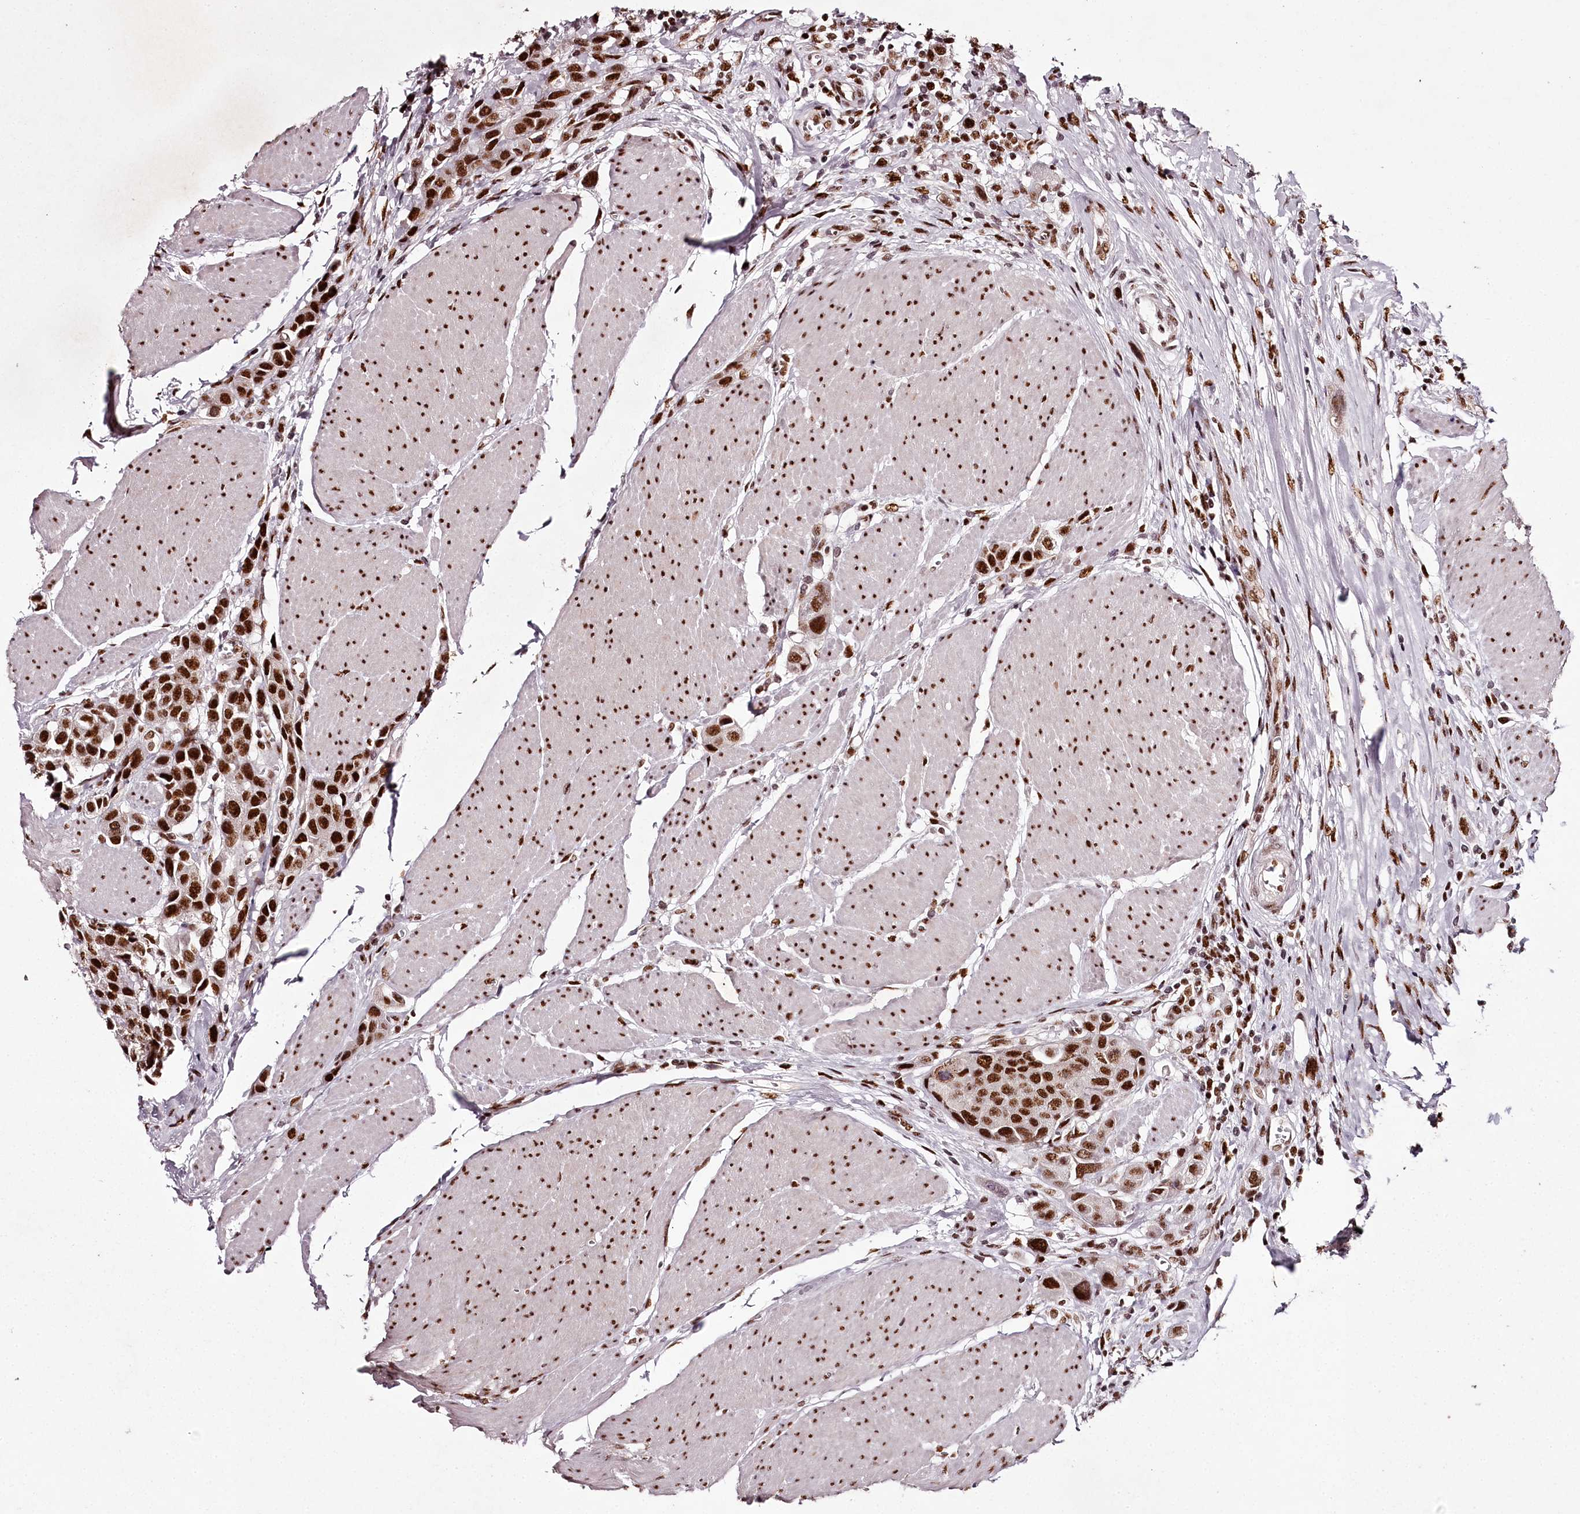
{"staining": {"intensity": "strong", "quantity": ">75%", "location": "nuclear"}, "tissue": "urothelial cancer", "cell_type": "Tumor cells", "image_type": "cancer", "snomed": [{"axis": "morphology", "description": "Urothelial carcinoma, High grade"}, {"axis": "topography", "description": "Urinary bladder"}], "caption": "There is high levels of strong nuclear expression in tumor cells of urothelial carcinoma (high-grade), as demonstrated by immunohistochemical staining (brown color).", "gene": "PSPC1", "patient": {"sex": "male", "age": 50}}